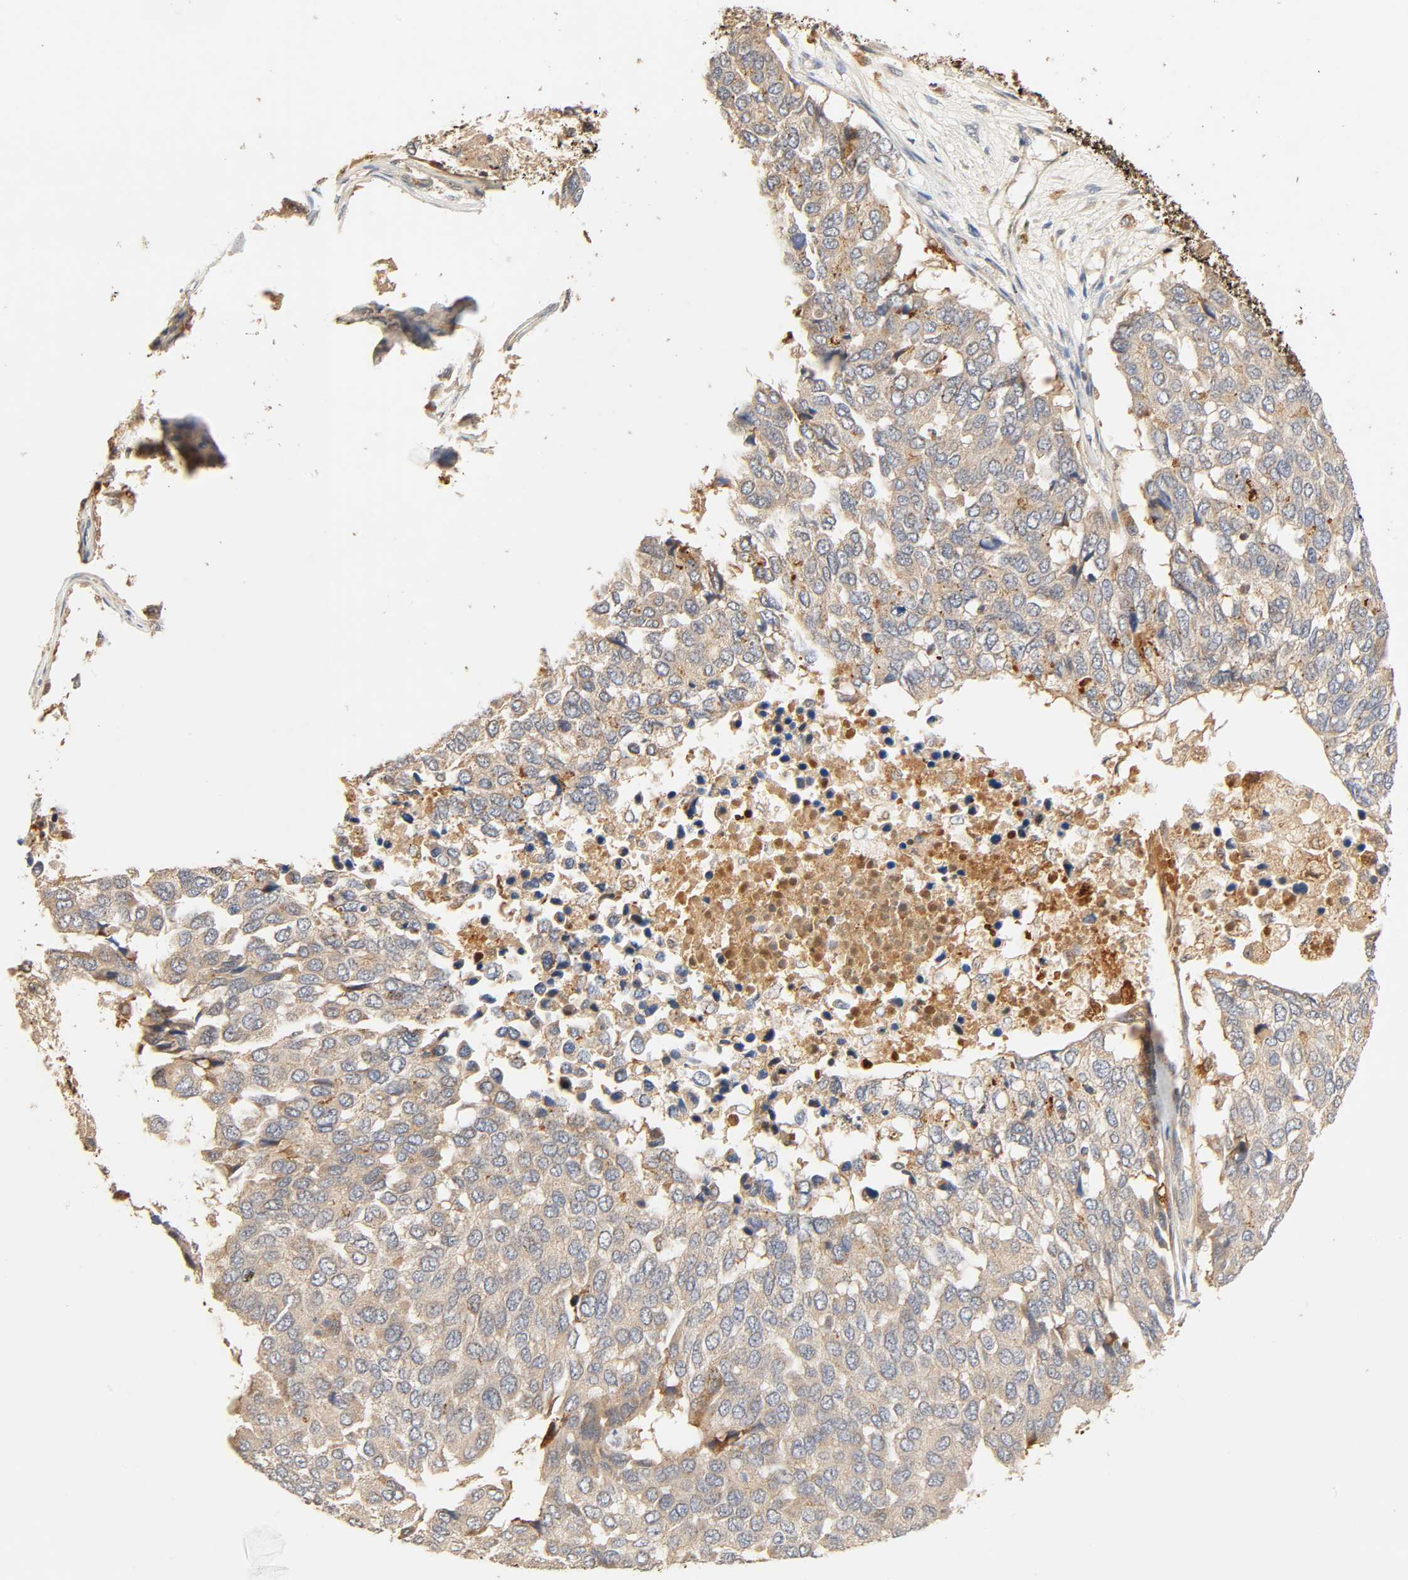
{"staining": {"intensity": "moderate", "quantity": ">75%", "location": "cytoplasmic/membranous"}, "tissue": "pancreatic cancer", "cell_type": "Tumor cells", "image_type": "cancer", "snomed": [{"axis": "morphology", "description": "Adenocarcinoma, NOS"}, {"axis": "topography", "description": "Pancreas"}], "caption": "The immunohistochemical stain labels moderate cytoplasmic/membranous expression in tumor cells of pancreatic cancer (adenocarcinoma) tissue. (Stains: DAB in brown, nuclei in blue, Microscopy: brightfield microscopy at high magnification).", "gene": "MAPK6", "patient": {"sex": "male", "age": 50}}